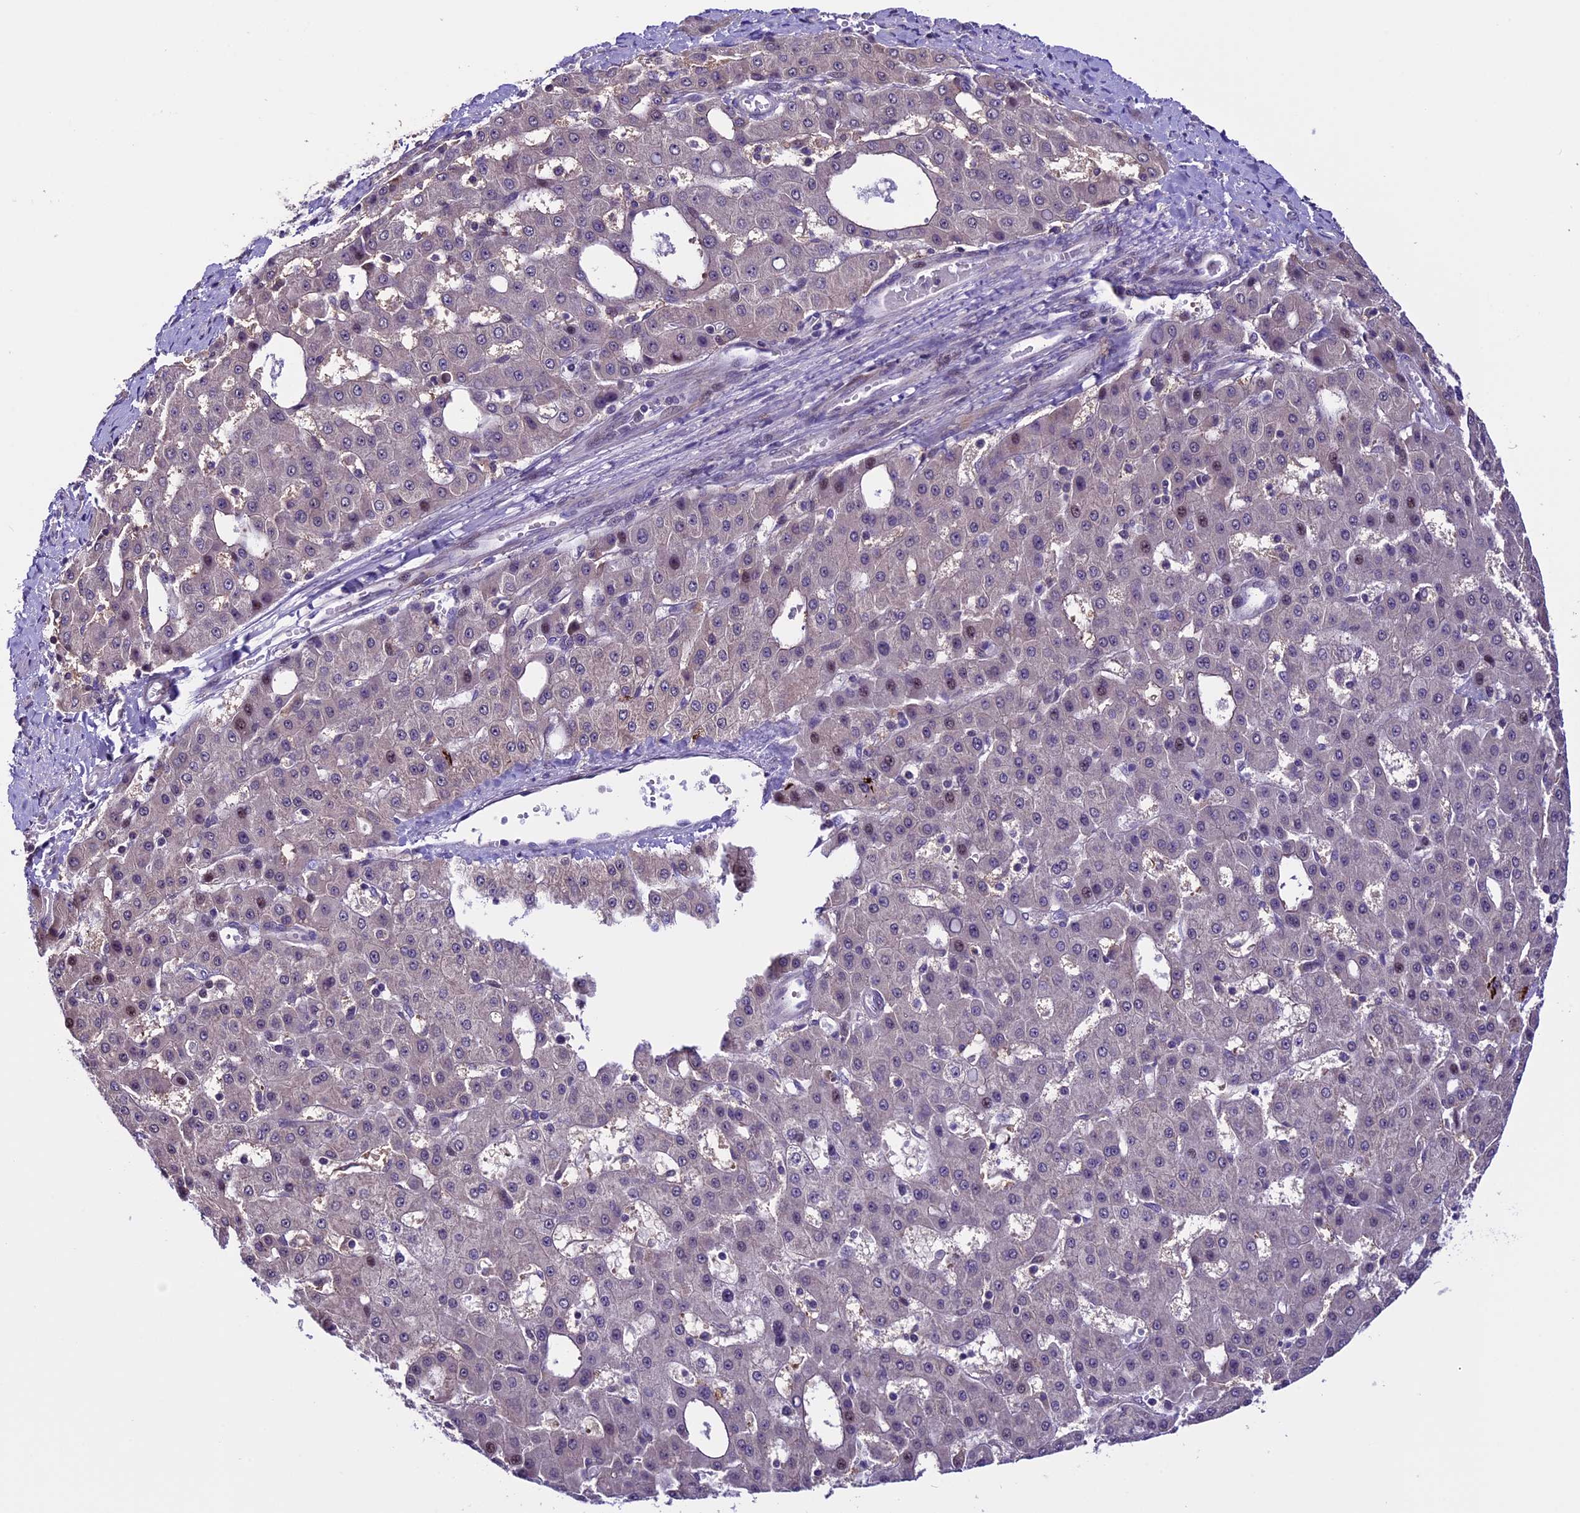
{"staining": {"intensity": "weak", "quantity": "<25%", "location": "nuclear"}, "tissue": "liver cancer", "cell_type": "Tumor cells", "image_type": "cancer", "snomed": [{"axis": "morphology", "description": "Carcinoma, Hepatocellular, NOS"}, {"axis": "topography", "description": "Liver"}], "caption": "DAB immunohistochemical staining of liver cancer reveals no significant expression in tumor cells.", "gene": "XKR7", "patient": {"sex": "male", "age": 47}}